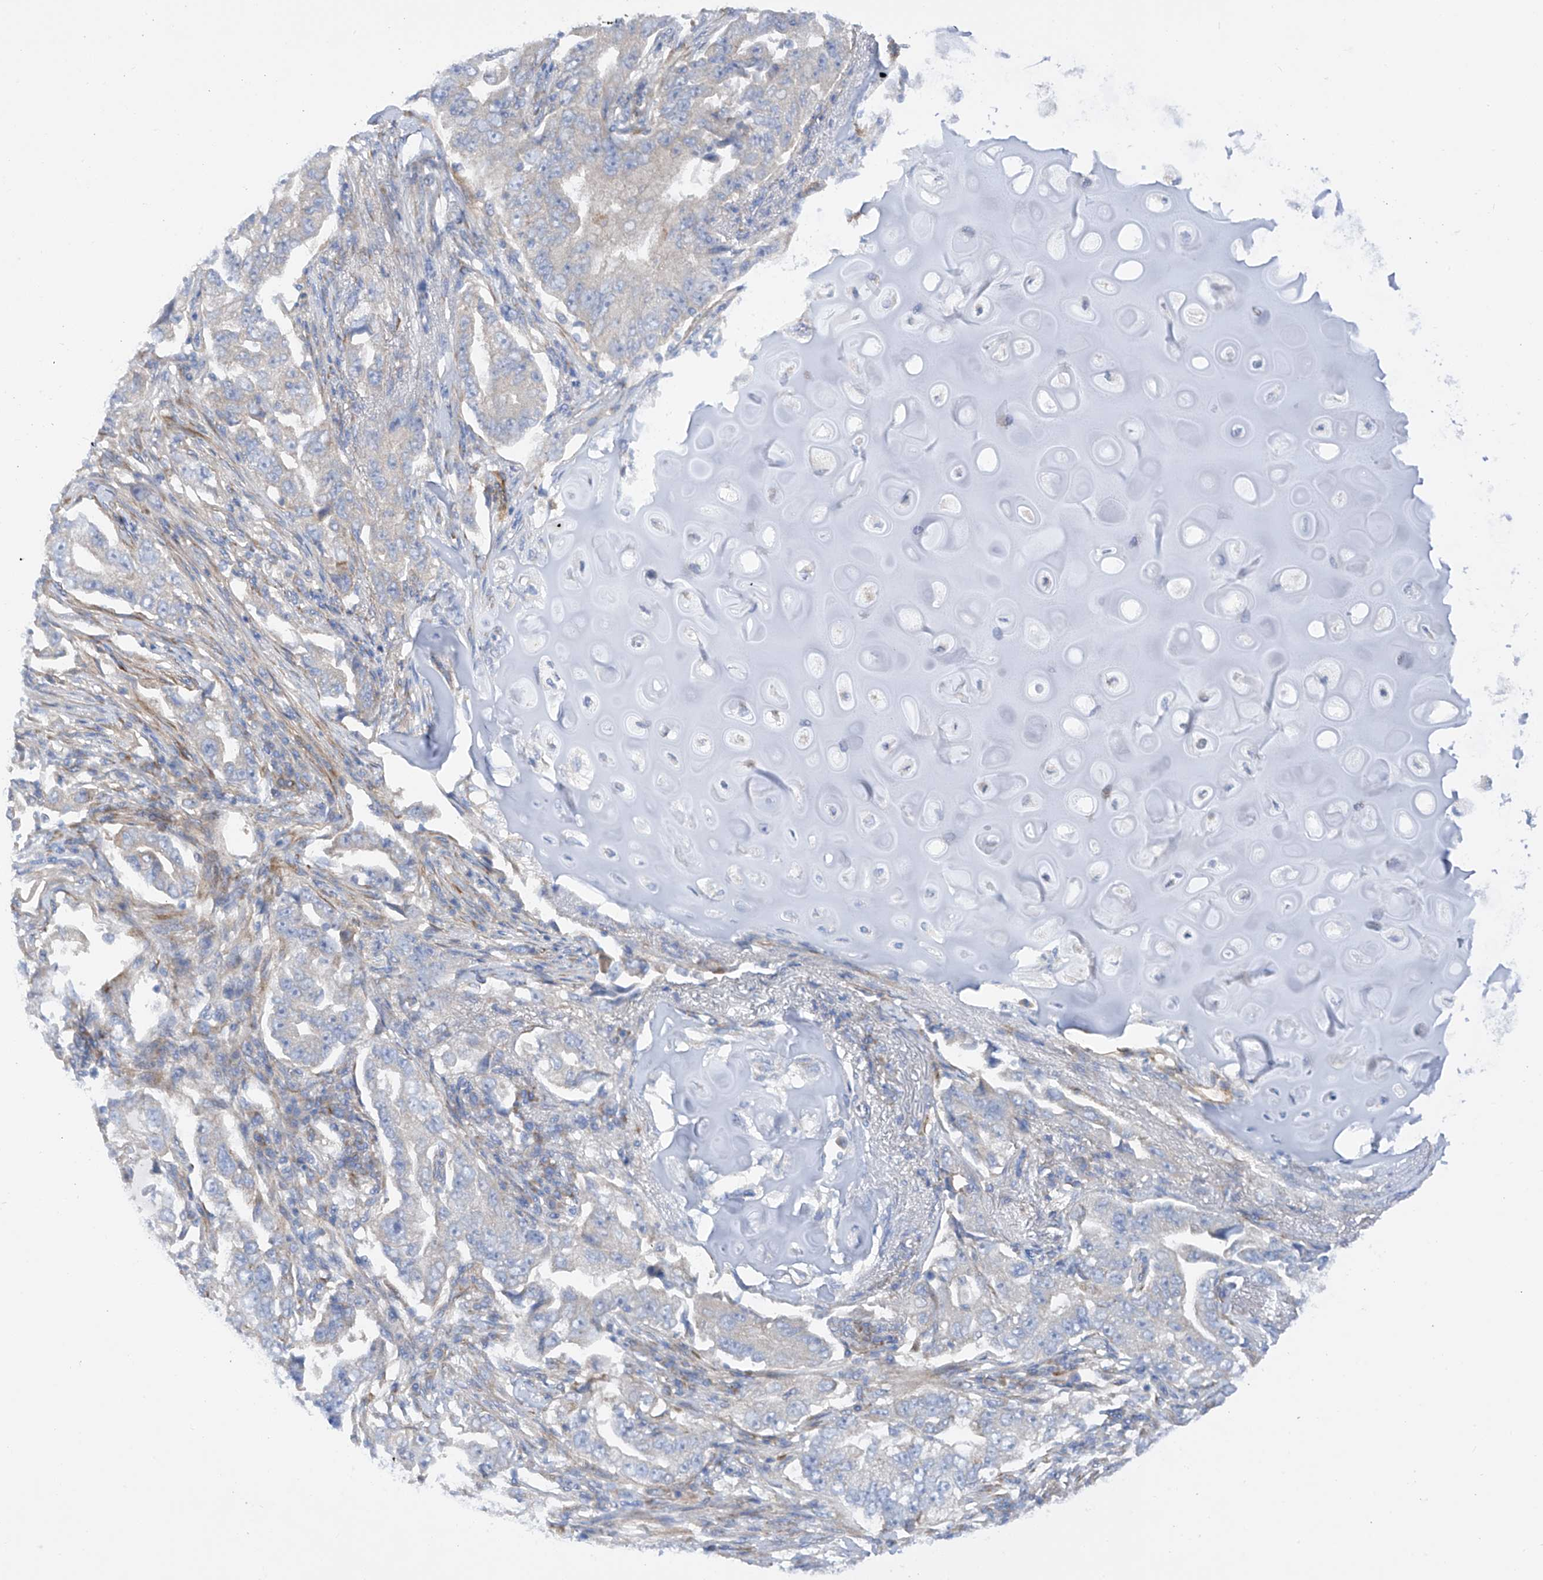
{"staining": {"intensity": "negative", "quantity": "none", "location": "none"}, "tissue": "lung cancer", "cell_type": "Tumor cells", "image_type": "cancer", "snomed": [{"axis": "morphology", "description": "Adenocarcinoma, NOS"}, {"axis": "topography", "description": "Lung"}], "caption": "A high-resolution histopathology image shows immunohistochemistry (IHC) staining of lung adenocarcinoma, which reveals no significant expression in tumor cells.", "gene": "LCA5", "patient": {"sex": "female", "age": 51}}